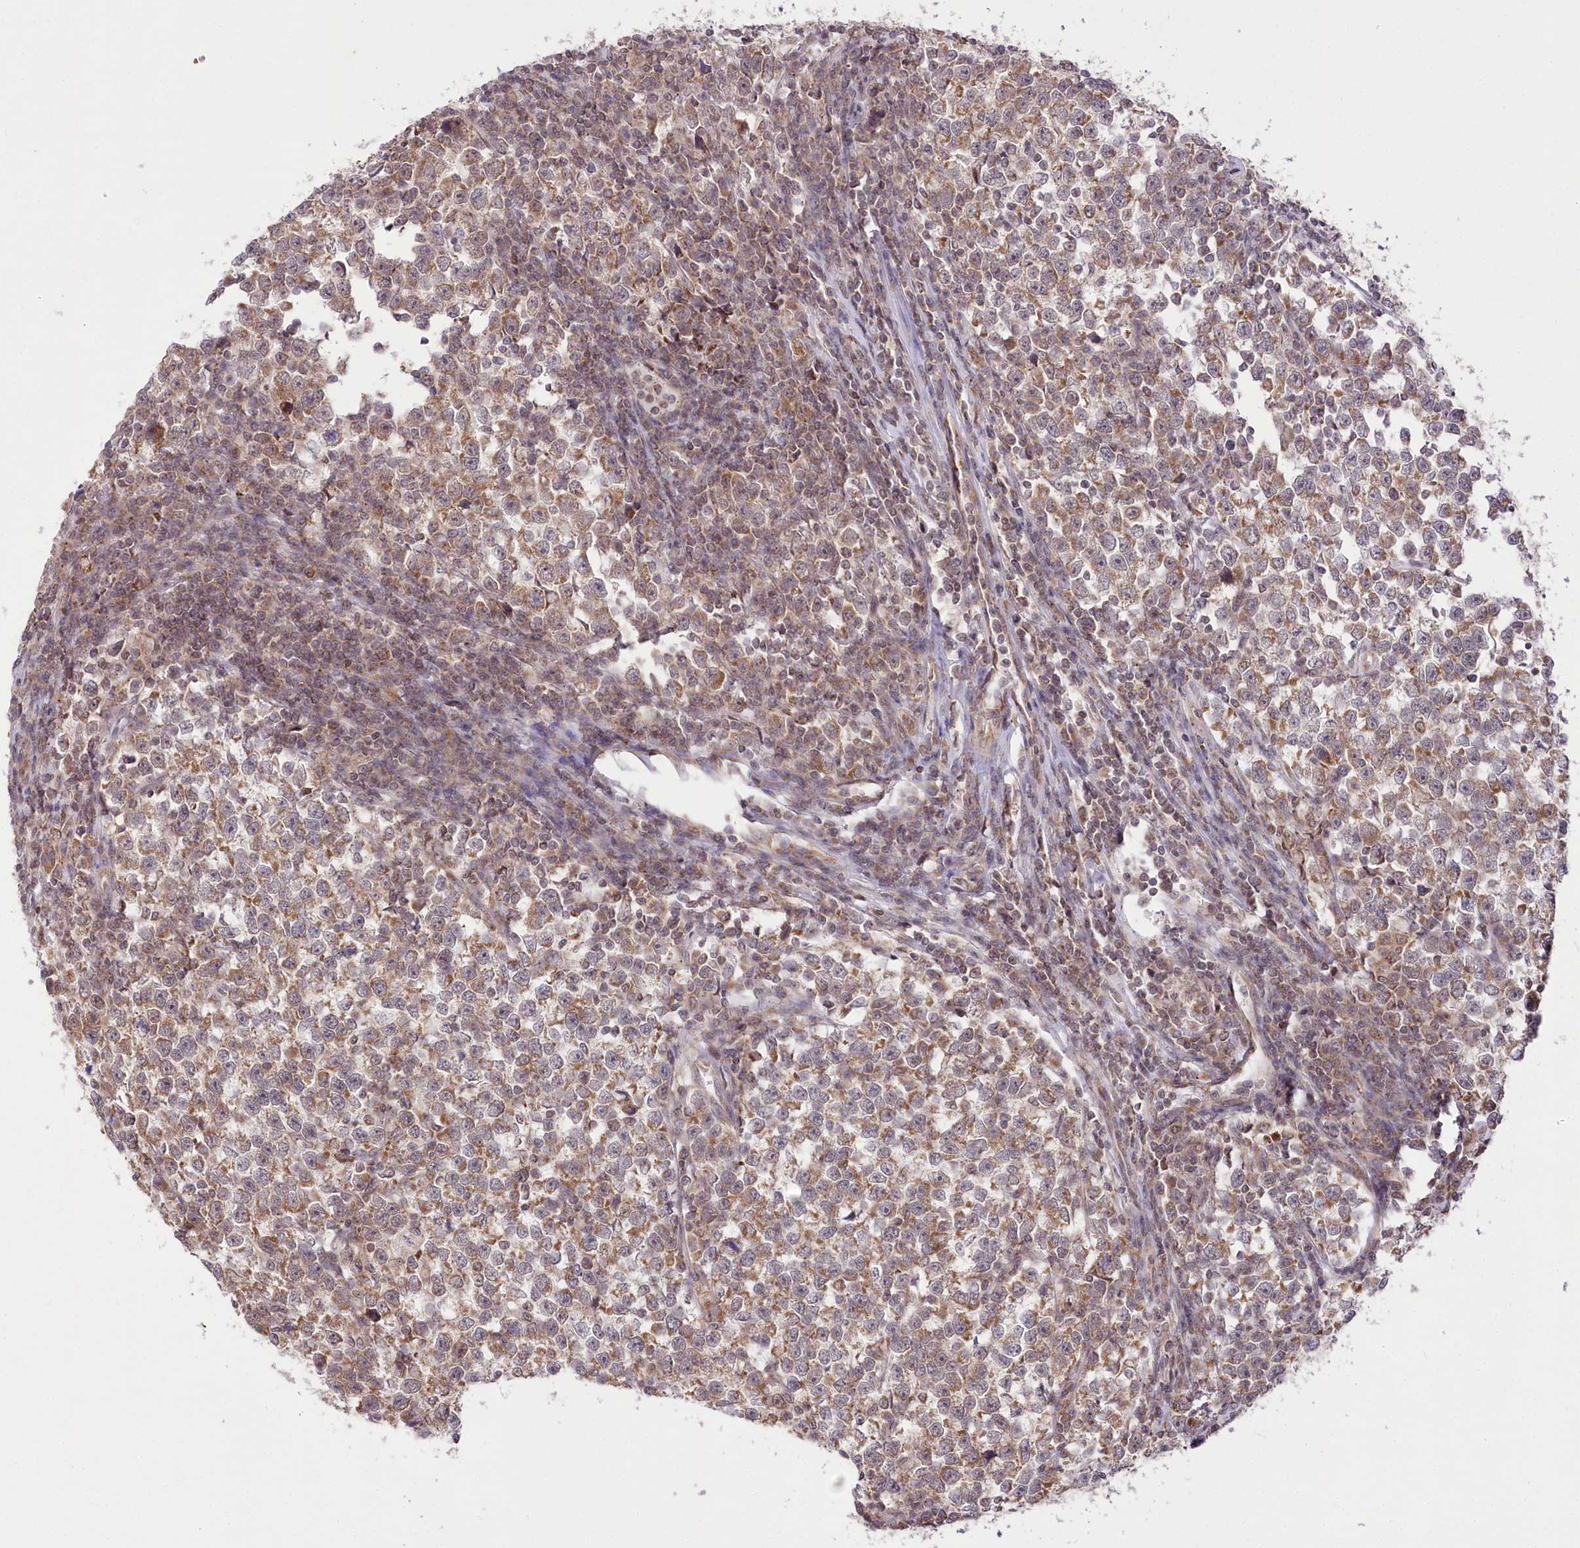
{"staining": {"intensity": "moderate", "quantity": ">75%", "location": "cytoplasmic/membranous"}, "tissue": "testis cancer", "cell_type": "Tumor cells", "image_type": "cancer", "snomed": [{"axis": "morphology", "description": "Normal tissue, NOS"}, {"axis": "morphology", "description": "Seminoma, NOS"}, {"axis": "topography", "description": "Testis"}], "caption": "Immunohistochemistry (IHC) (DAB (3,3'-diaminobenzidine)) staining of testis seminoma exhibits moderate cytoplasmic/membranous protein positivity in about >75% of tumor cells.", "gene": "ZMAT2", "patient": {"sex": "male", "age": 43}}